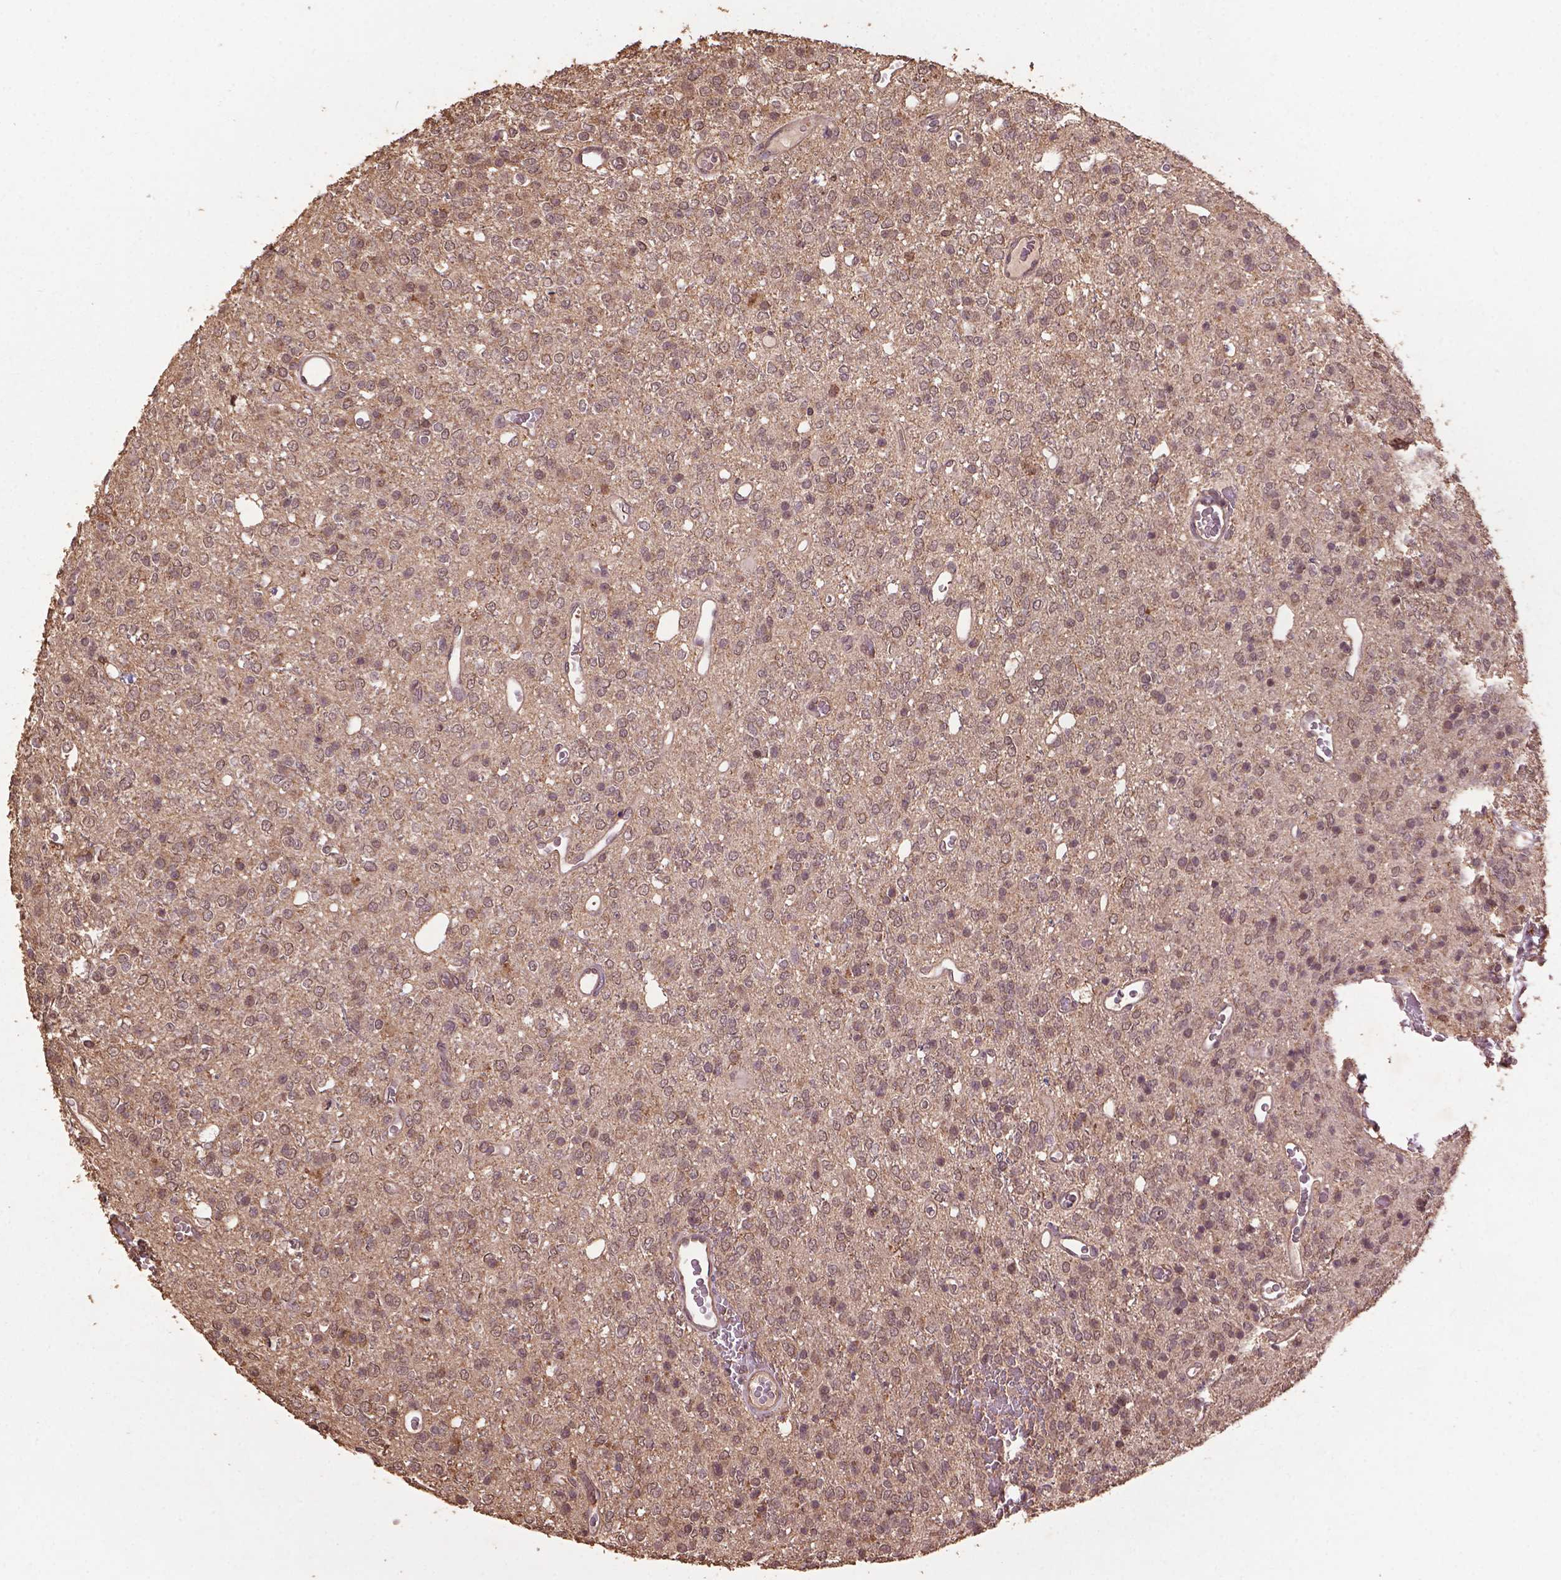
{"staining": {"intensity": "weak", "quantity": ">75%", "location": "cytoplasmic/membranous"}, "tissue": "glioma", "cell_type": "Tumor cells", "image_type": "cancer", "snomed": [{"axis": "morphology", "description": "Glioma, malignant, Low grade"}, {"axis": "topography", "description": "Brain"}], "caption": "Weak cytoplasmic/membranous staining for a protein is appreciated in approximately >75% of tumor cells of malignant low-grade glioma using immunohistochemistry.", "gene": "BABAM1", "patient": {"sex": "female", "age": 45}}